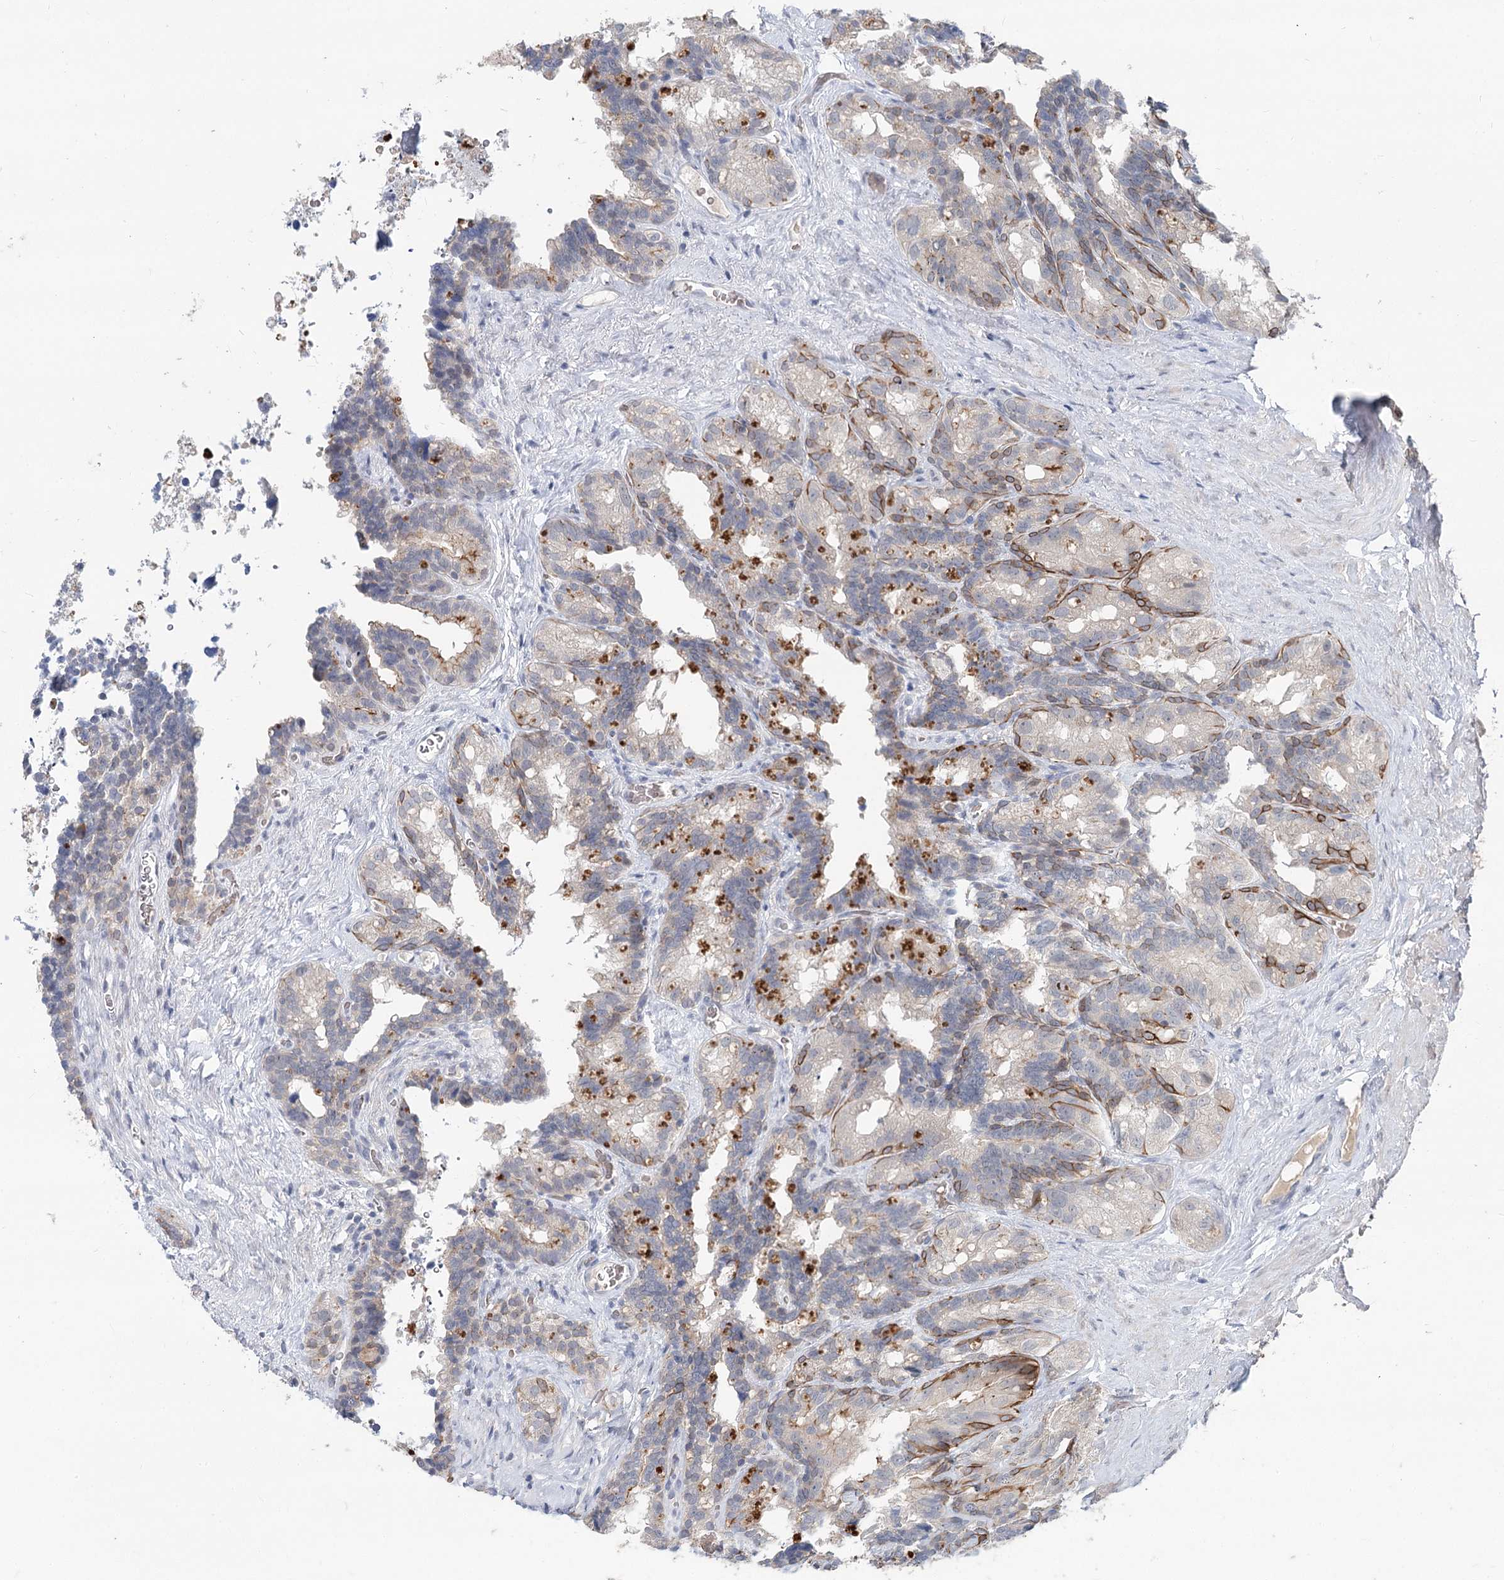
{"staining": {"intensity": "moderate", "quantity": "<25%", "location": "cytoplasmic/membranous"}, "tissue": "seminal vesicle", "cell_type": "Glandular cells", "image_type": "normal", "snomed": [{"axis": "morphology", "description": "Normal tissue, NOS"}, {"axis": "topography", "description": "Seminal veicle"}], "caption": "Immunohistochemistry staining of benign seminal vesicle, which demonstrates low levels of moderate cytoplasmic/membranous expression in approximately <25% of glandular cells indicating moderate cytoplasmic/membranous protein staining. The staining was performed using DAB (3,3'-diaminobenzidine) (brown) for protein detection and nuclei were counterstained in hematoxylin (blue).", "gene": "FBXO7", "patient": {"sex": "male", "age": 60}}